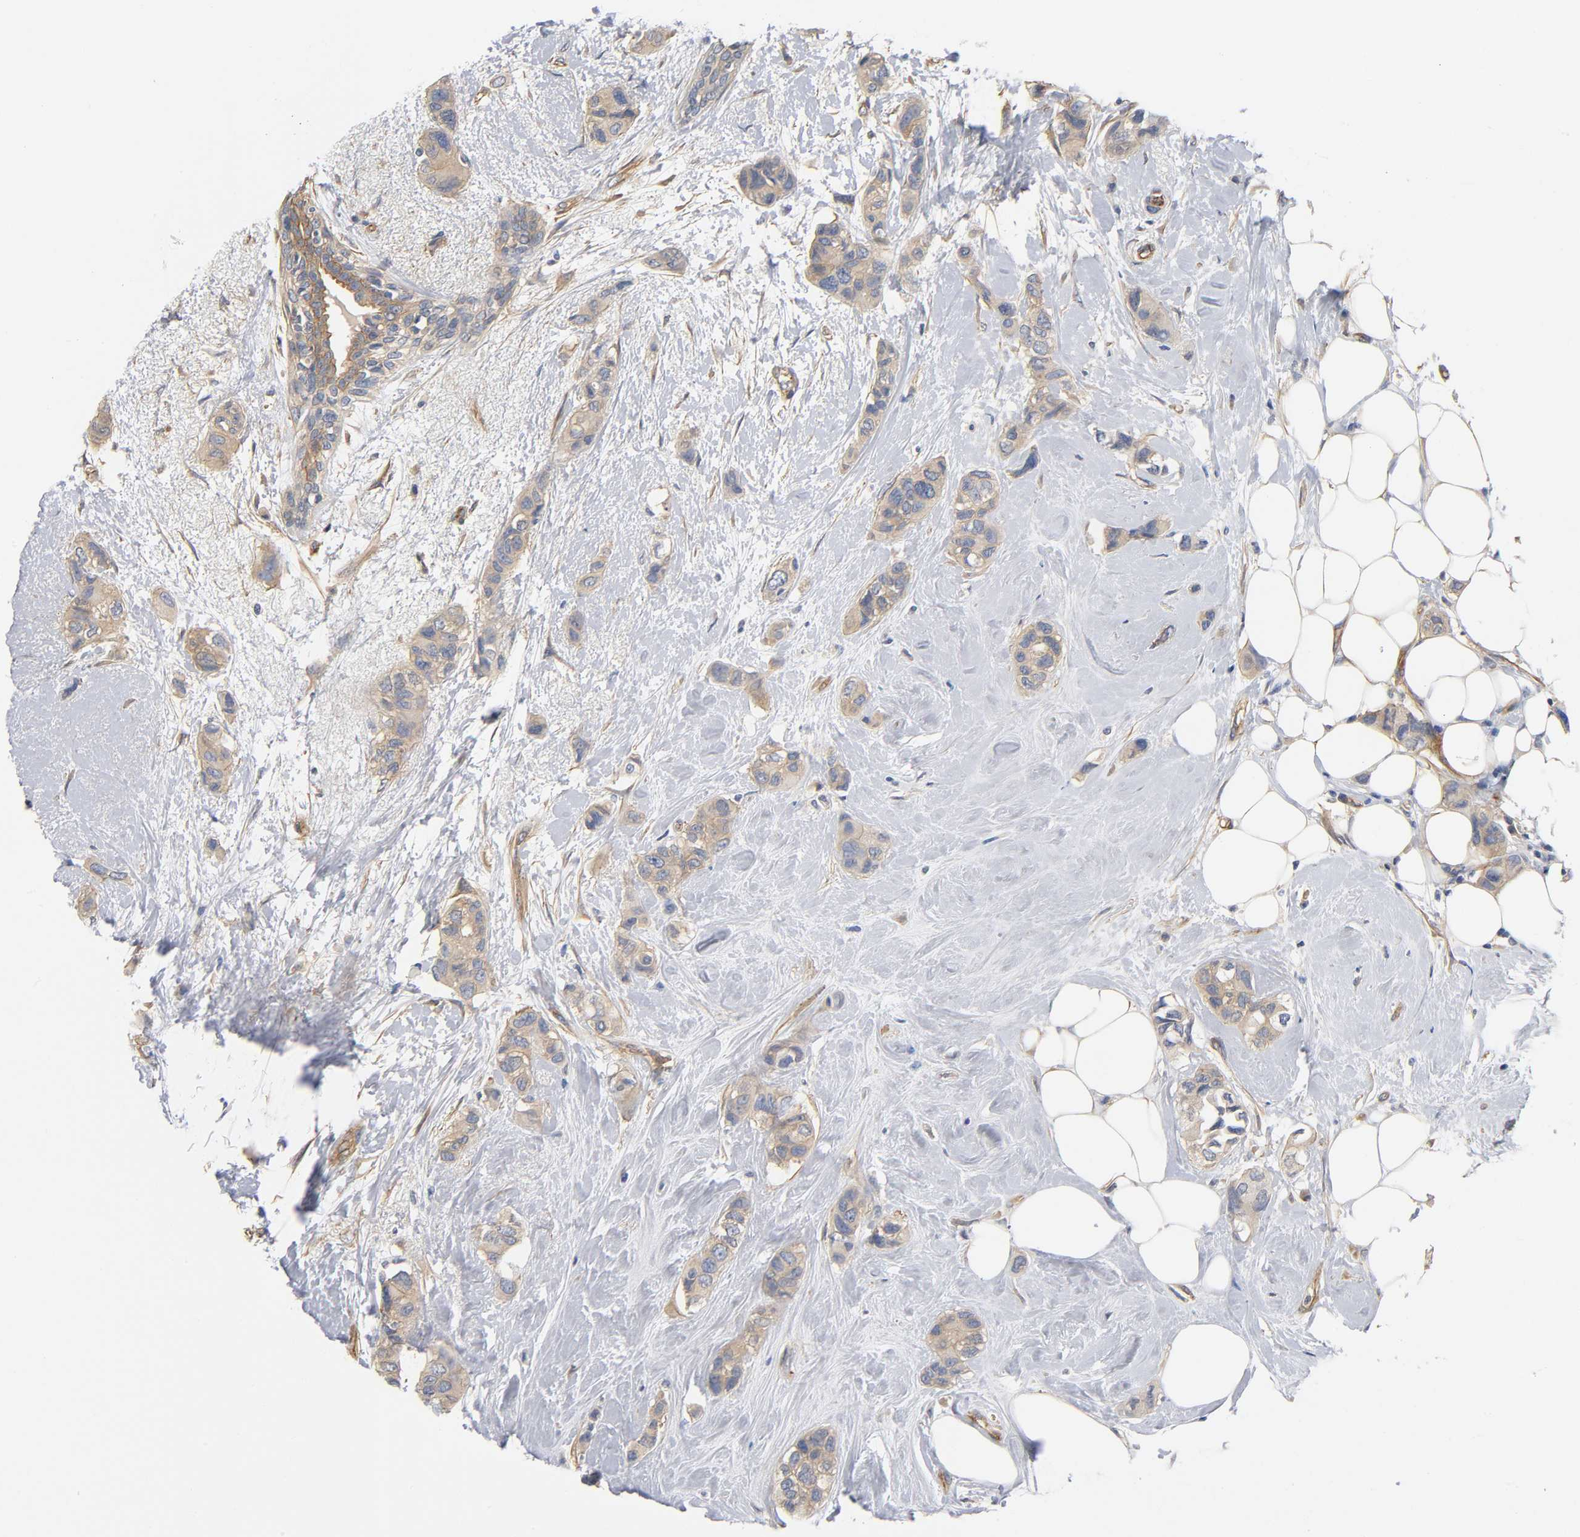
{"staining": {"intensity": "weak", "quantity": ">75%", "location": "cytoplasmic/membranous"}, "tissue": "breast cancer", "cell_type": "Tumor cells", "image_type": "cancer", "snomed": [{"axis": "morphology", "description": "Duct carcinoma"}, {"axis": "topography", "description": "Breast"}], "caption": "Human intraductal carcinoma (breast) stained with a brown dye reveals weak cytoplasmic/membranous positive expression in about >75% of tumor cells.", "gene": "MARS1", "patient": {"sex": "female", "age": 51}}